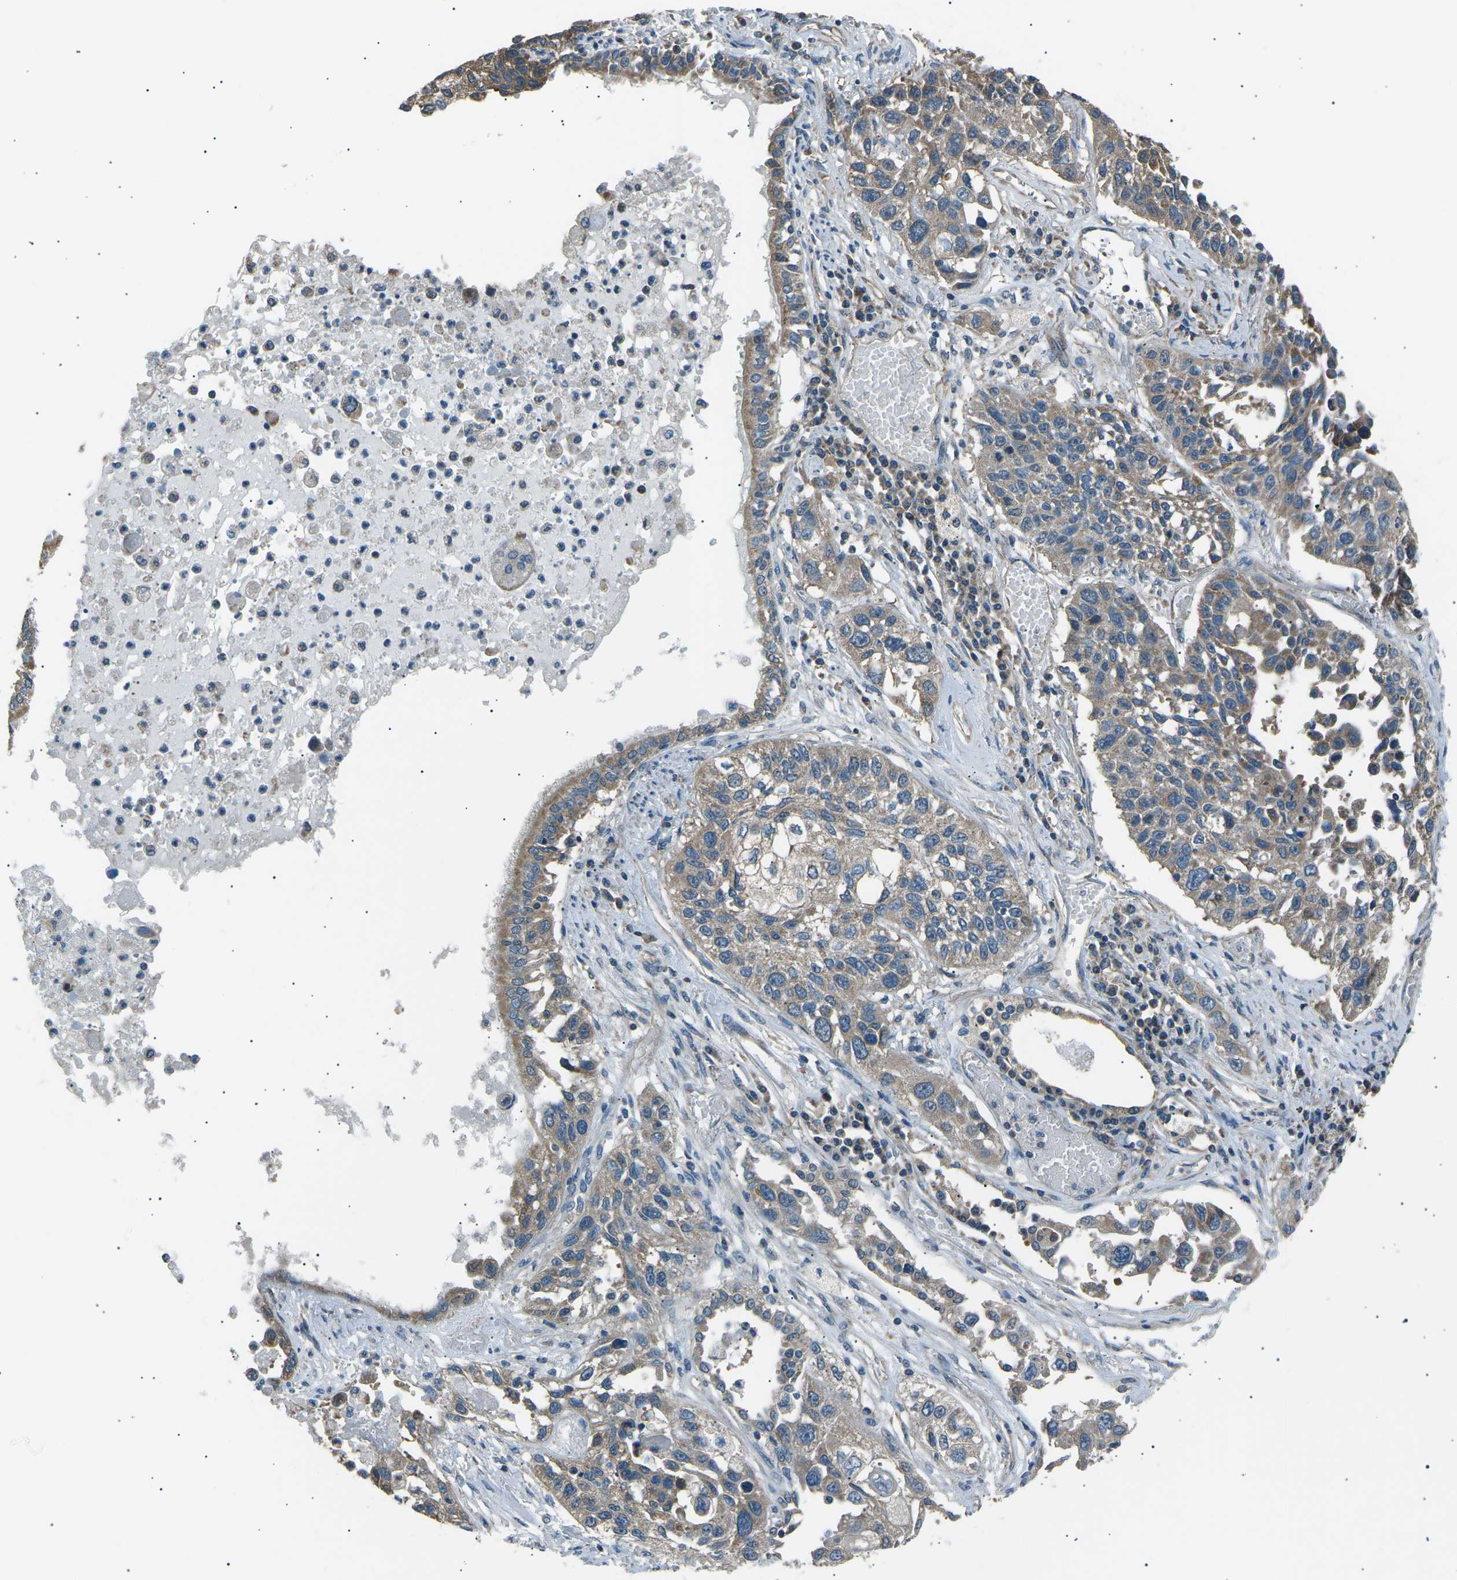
{"staining": {"intensity": "weak", "quantity": ">75%", "location": "cytoplasmic/membranous"}, "tissue": "lung cancer", "cell_type": "Tumor cells", "image_type": "cancer", "snomed": [{"axis": "morphology", "description": "Squamous cell carcinoma, NOS"}, {"axis": "topography", "description": "Lung"}], "caption": "Tumor cells display low levels of weak cytoplasmic/membranous expression in approximately >75% of cells in human squamous cell carcinoma (lung). Immunohistochemistry stains the protein in brown and the nuclei are stained blue.", "gene": "SLK", "patient": {"sex": "male", "age": 71}}